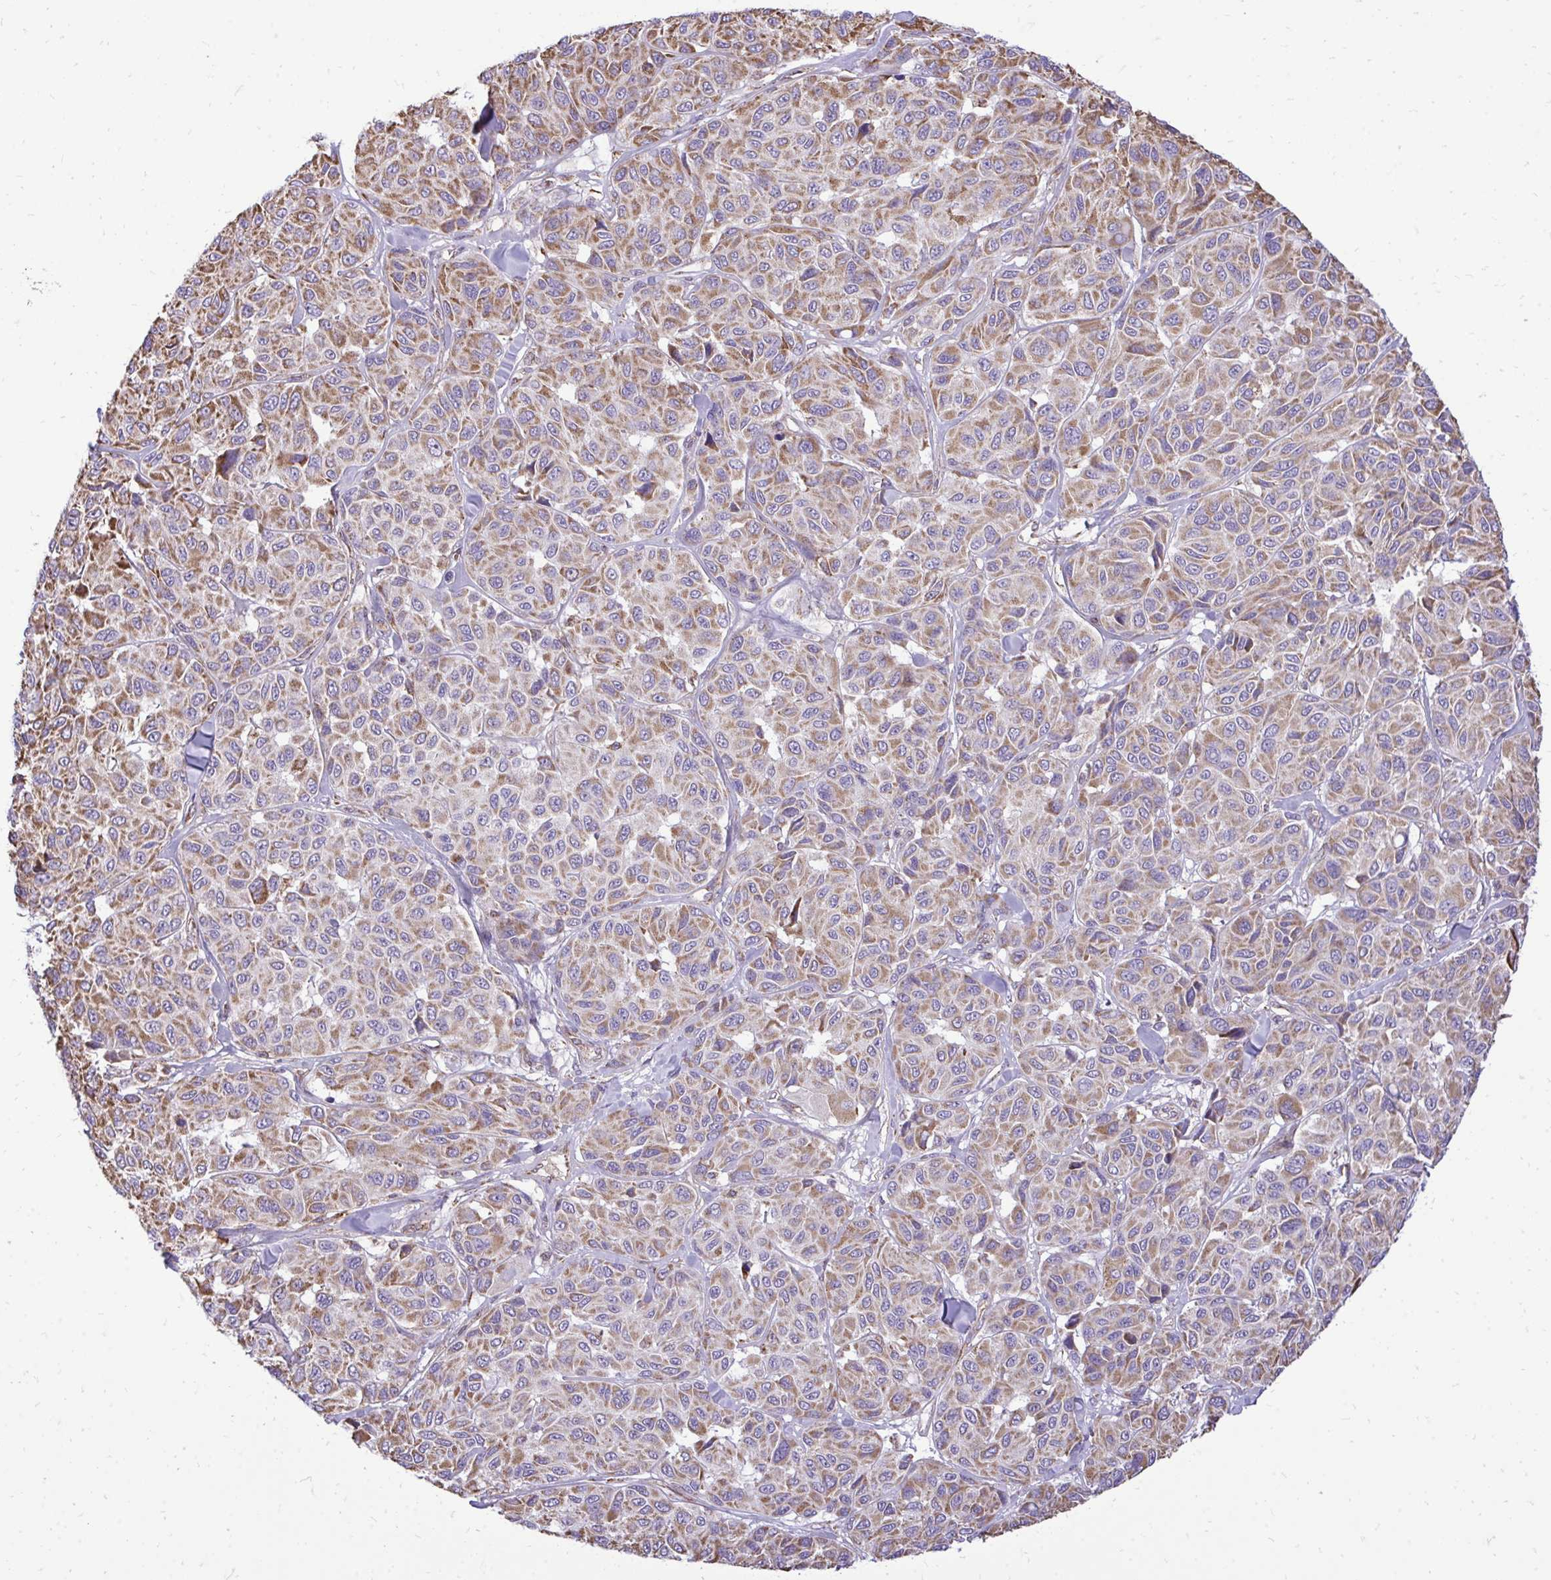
{"staining": {"intensity": "moderate", "quantity": ">75%", "location": "cytoplasmic/membranous"}, "tissue": "melanoma", "cell_type": "Tumor cells", "image_type": "cancer", "snomed": [{"axis": "morphology", "description": "Malignant melanoma, NOS"}, {"axis": "topography", "description": "Skin"}], "caption": "Human melanoma stained with a brown dye shows moderate cytoplasmic/membranous positive expression in approximately >75% of tumor cells.", "gene": "UBE2C", "patient": {"sex": "female", "age": 66}}